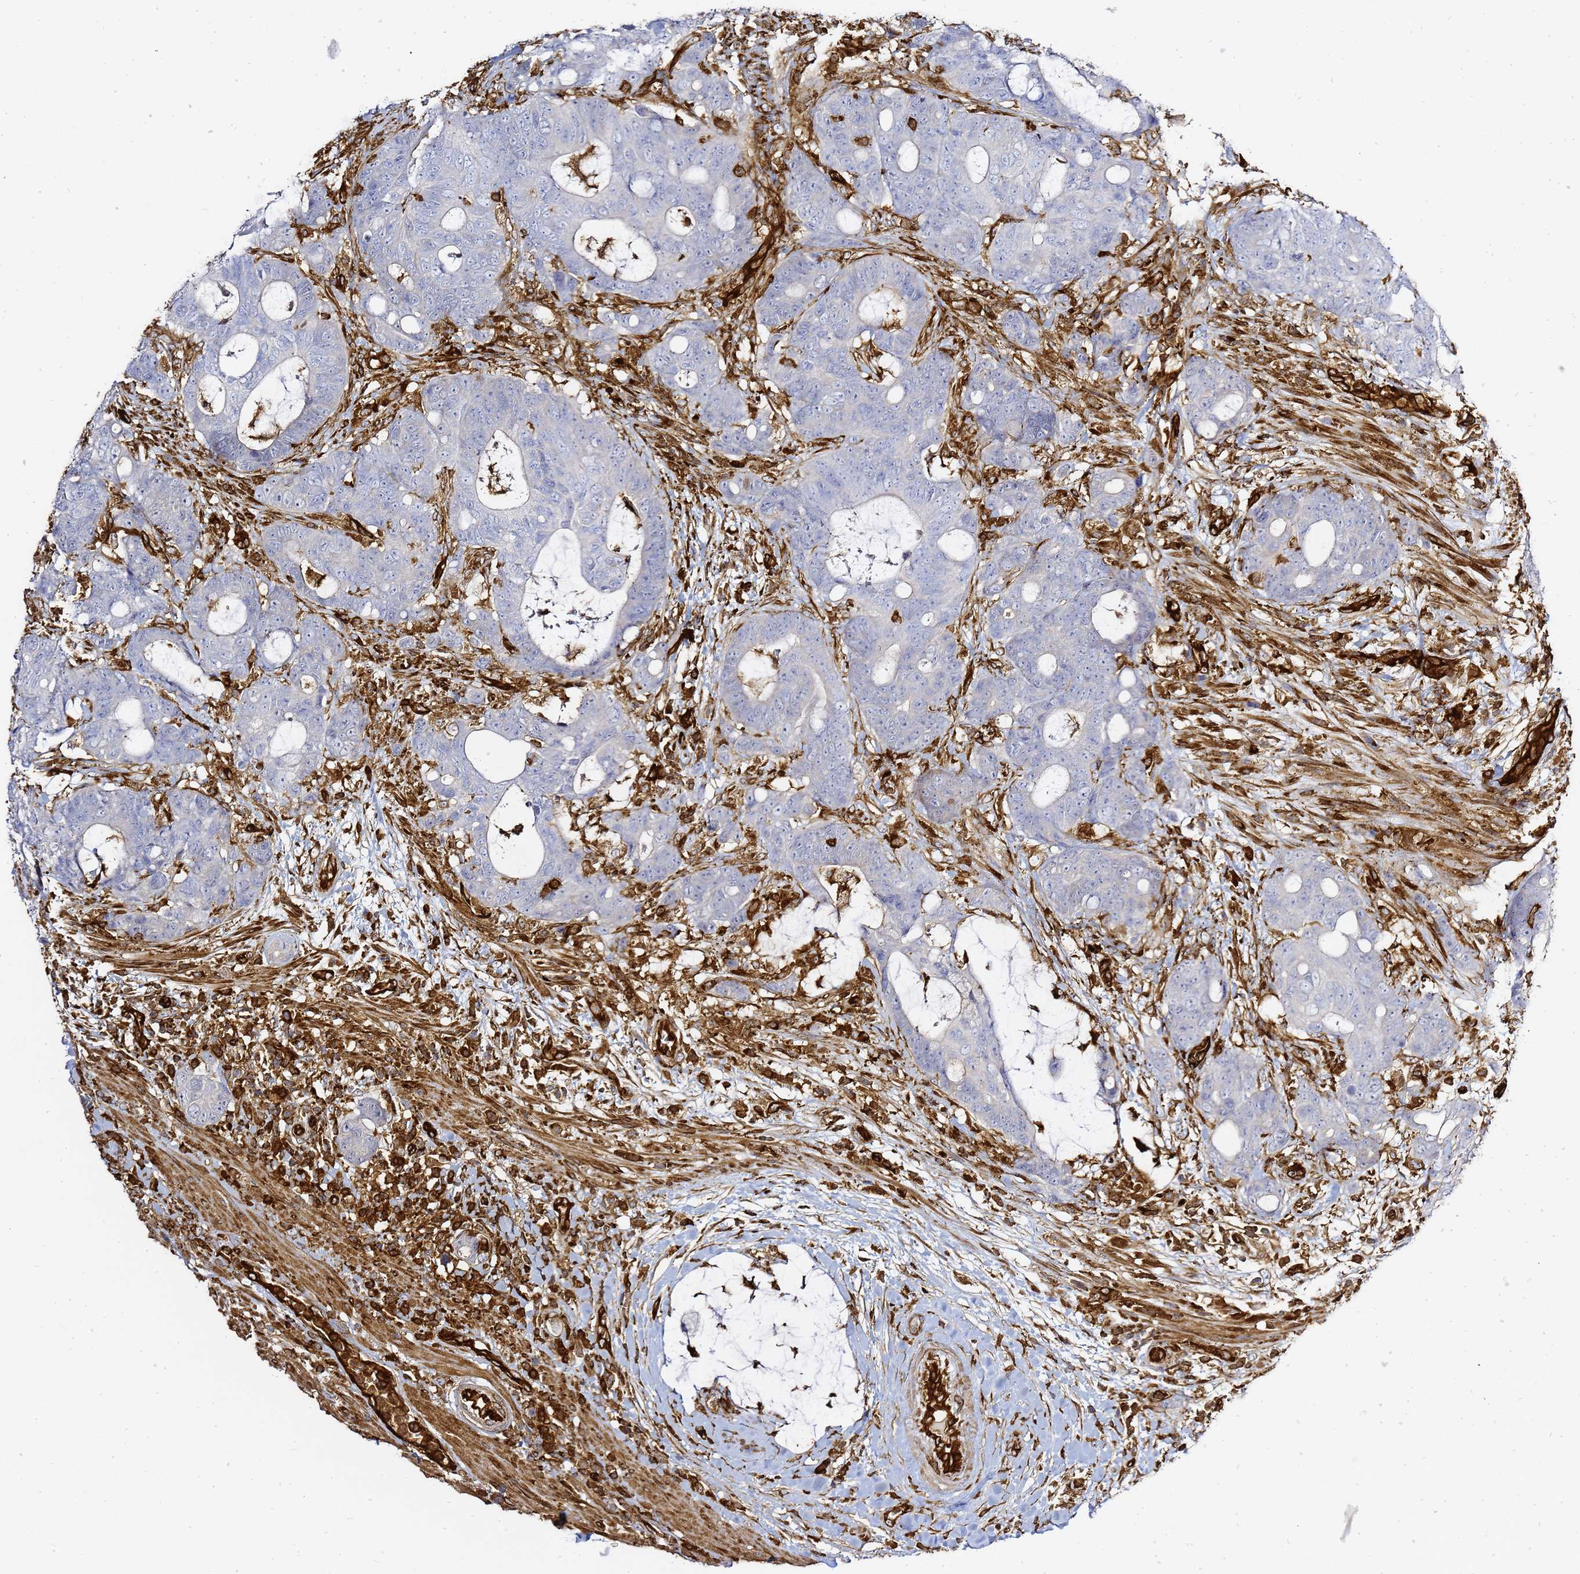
{"staining": {"intensity": "negative", "quantity": "none", "location": "none"}, "tissue": "colorectal cancer", "cell_type": "Tumor cells", "image_type": "cancer", "snomed": [{"axis": "morphology", "description": "Adenocarcinoma, NOS"}, {"axis": "topography", "description": "Colon"}], "caption": "Immunohistochemical staining of human colorectal cancer (adenocarcinoma) exhibits no significant positivity in tumor cells. (Stains: DAB (3,3'-diaminobenzidine) immunohistochemistry (IHC) with hematoxylin counter stain, Microscopy: brightfield microscopy at high magnification).", "gene": "ZBTB8OS", "patient": {"sex": "female", "age": 82}}